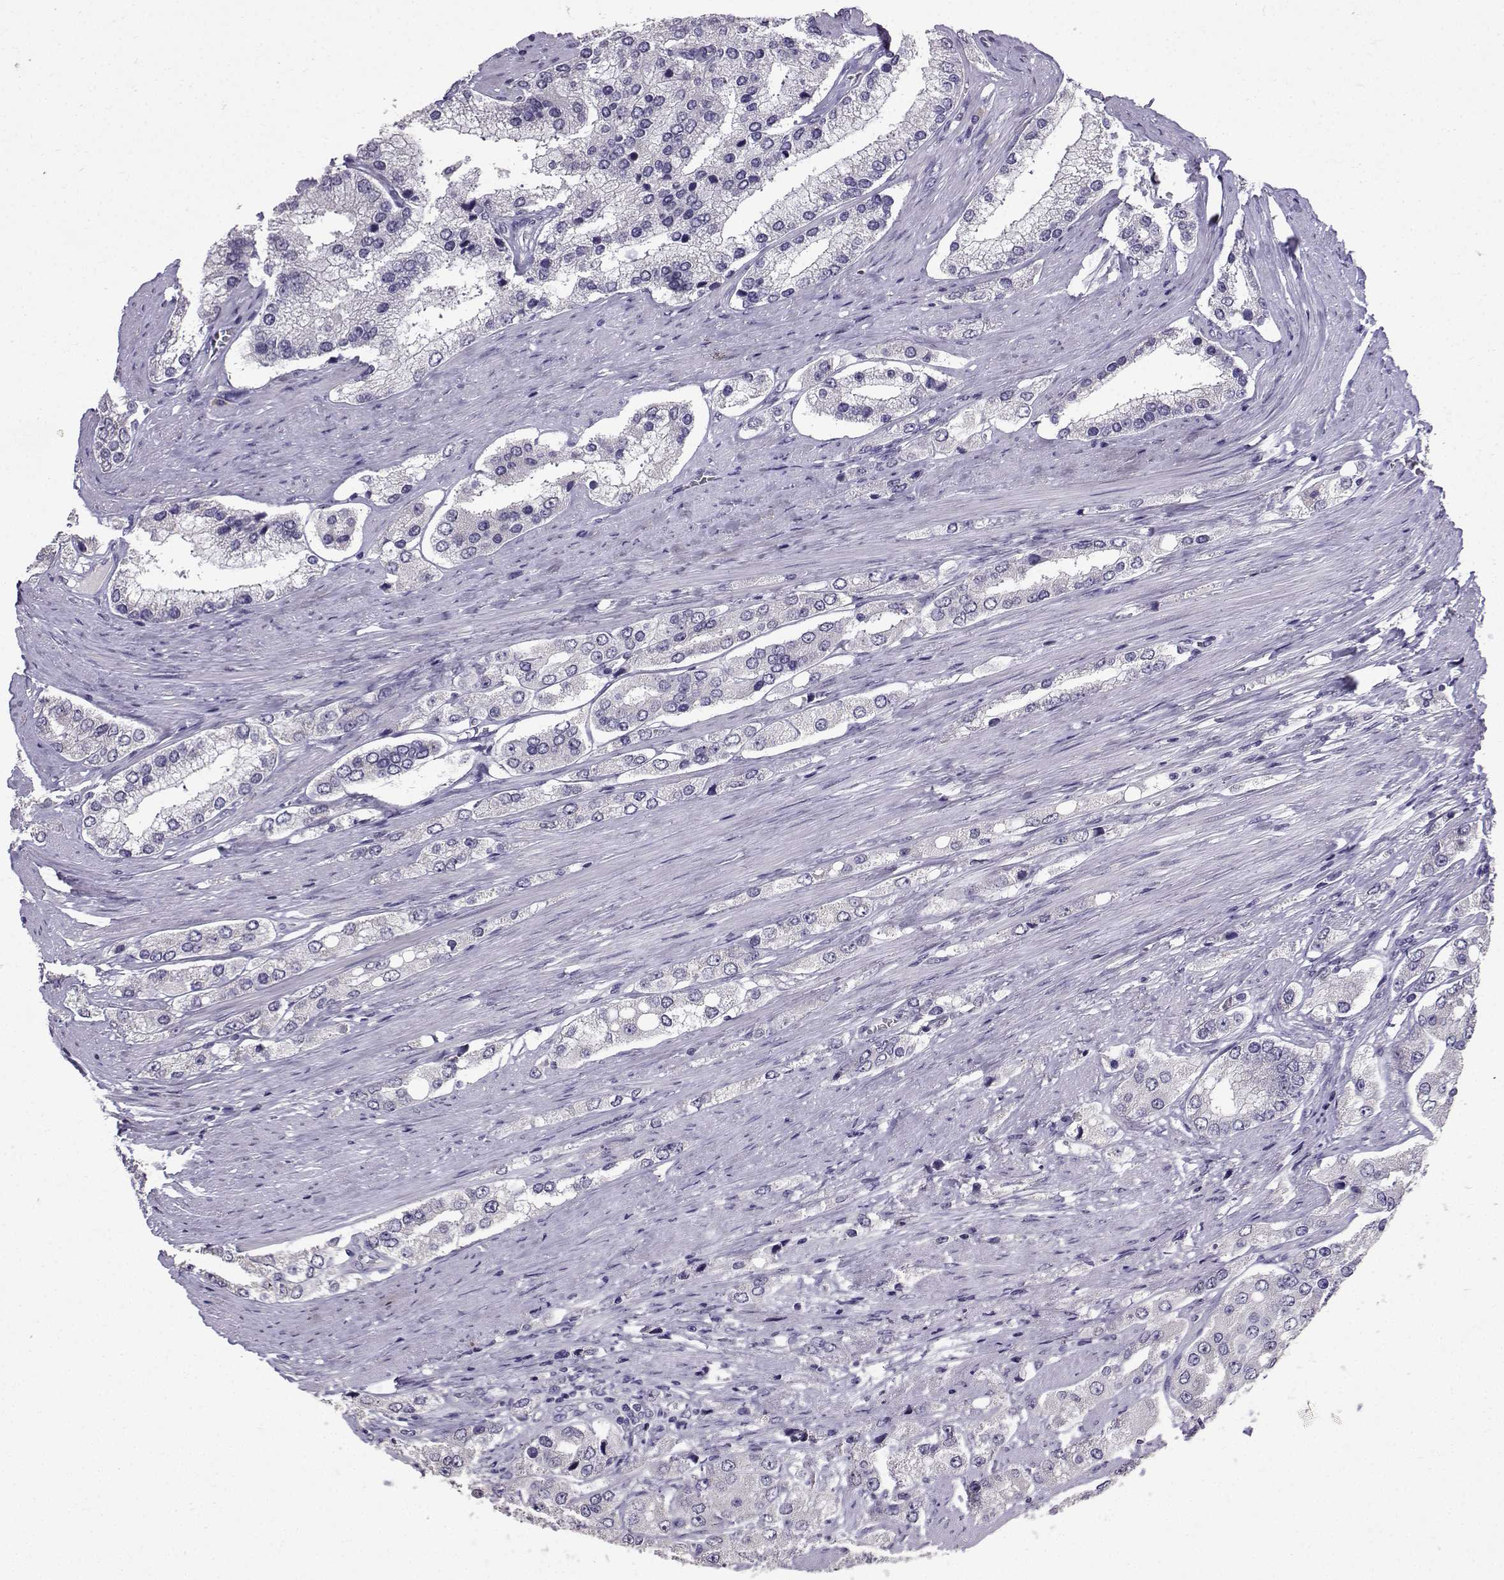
{"staining": {"intensity": "negative", "quantity": "none", "location": "none"}, "tissue": "prostate cancer", "cell_type": "Tumor cells", "image_type": "cancer", "snomed": [{"axis": "morphology", "description": "Adenocarcinoma, Low grade"}, {"axis": "topography", "description": "Prostate"}], "caption": "Prostate adenocarcinoma (low-grade) was stained to show a protein in brown. There is no significant expression in tumor cells.", "gene": "SPAG11B", "patient": {"sex": "male", "age": 69}}